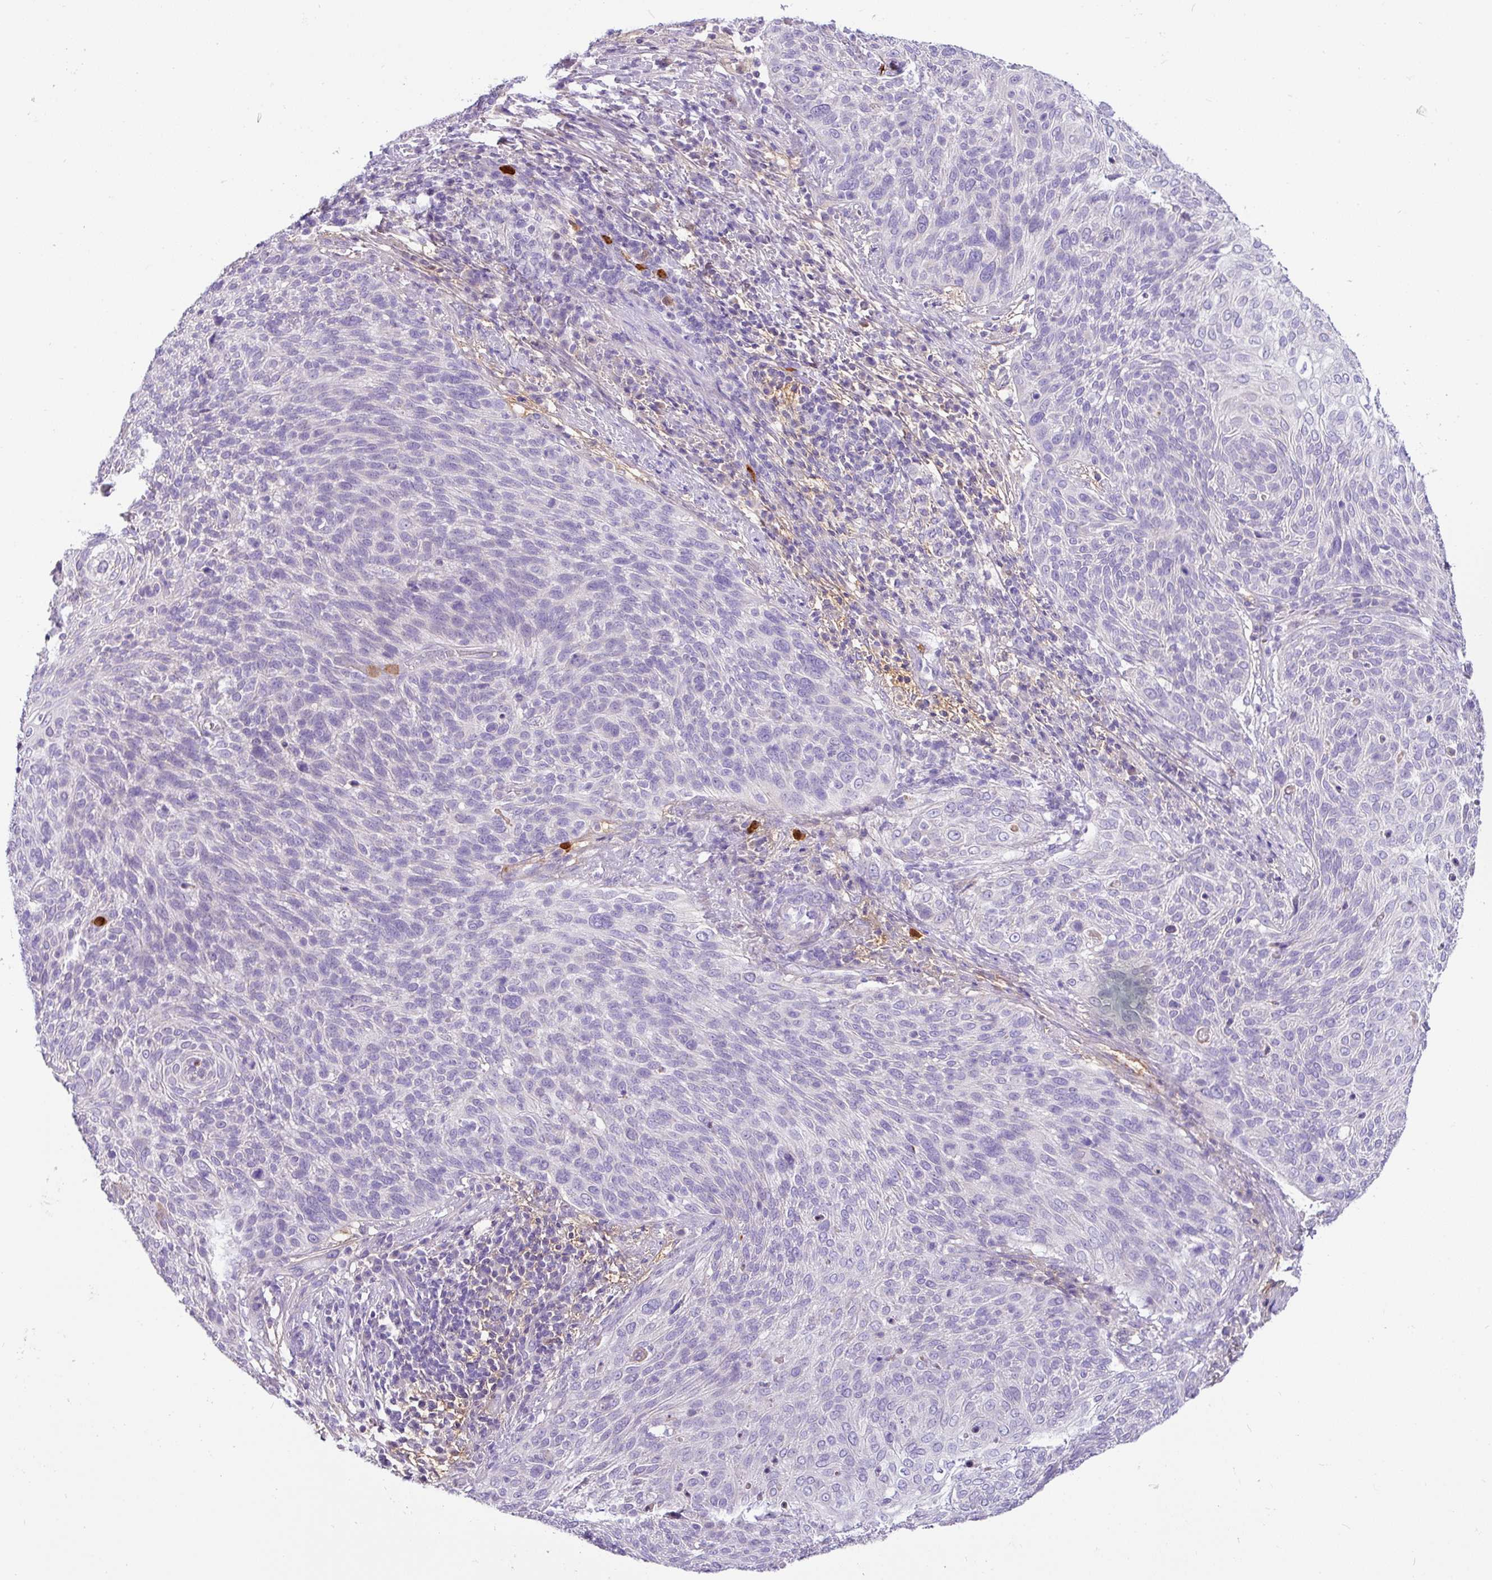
{"staining": {"intensity": "negative", "quantity": "none", "location": "none"}, "tissue": "cervical cancer", "cell_type": "Tumor cells", "image_type": "cancer", "snomed": [{"axis": "morphology", "description": "Squamous cell carcinoma, NOS"}, {"axis": "topography", "description": "Cervix"}], "caption": "High power microscopy micrograph of an IHC histopathology image of cervical cancer (squamous cell carcinoma), revealing no significant positivity in tumor cells. The staining was performed using DAB to visualize the protein expression in brown, while the nuclei were stained in blue with hematoxylin (Magnification: 20x).", "gene": "SH2D3C", "patient": {"sex": "female", "age": 31}}